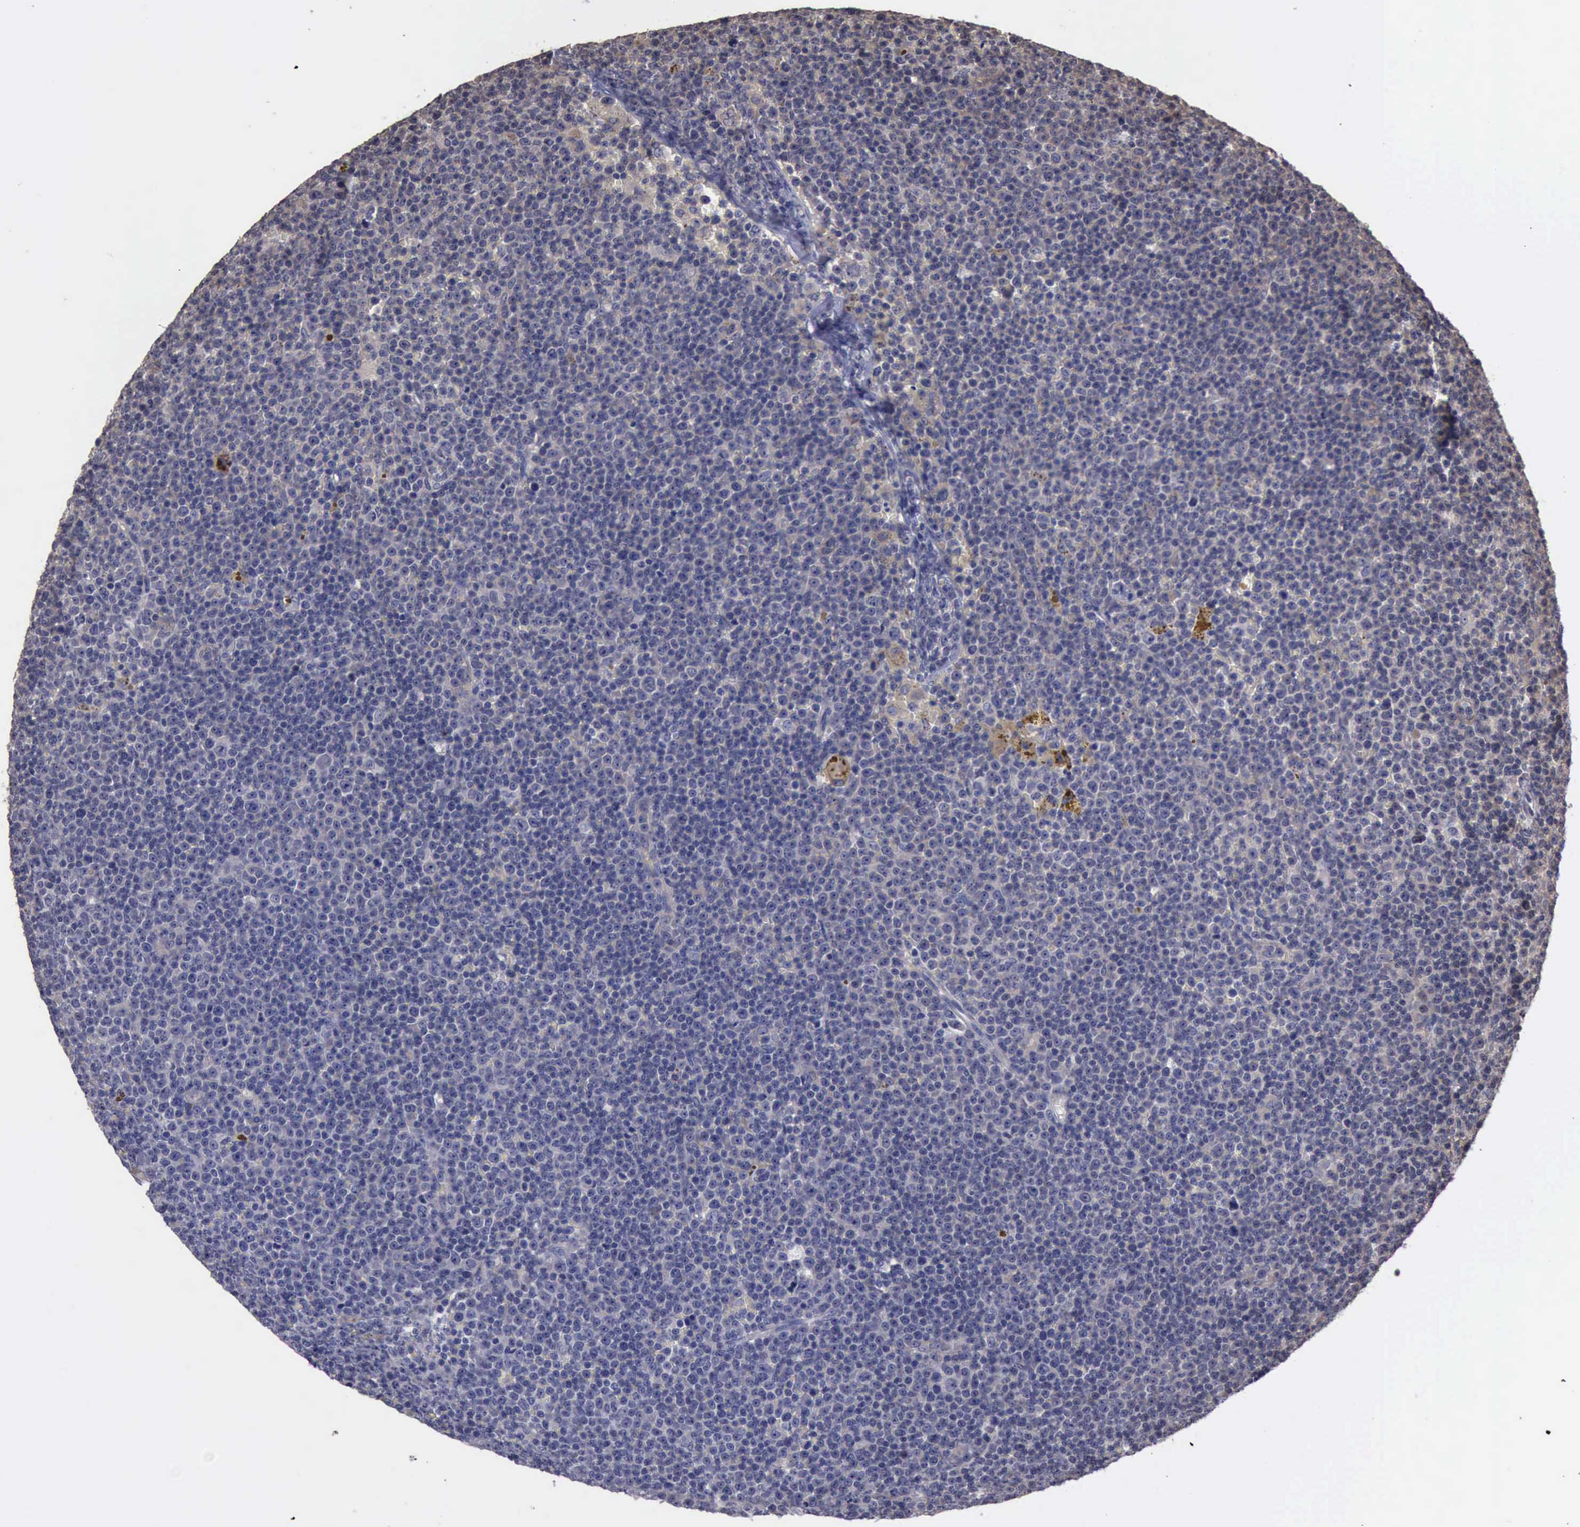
{"staining": {"intensity": "negative", "quantity": "none", "location": "none"}, "tissue": "lymphoma", "cell_type": "Tumor cells", "image_type": "cancer", "snomed": [{"axis": "morphology", "description": "Malignant lymphoma, non-Hodgkin's type, Low grade"}, {"axis": "topography", "description": "Lymph node"}], "caption": "The image exhibits no staining of tumor cells in malignant lymphoma, non-Hodgkin's type (low-grade).", "gene": "CRKL", "patient": {"sex": "male", "age": 50}}